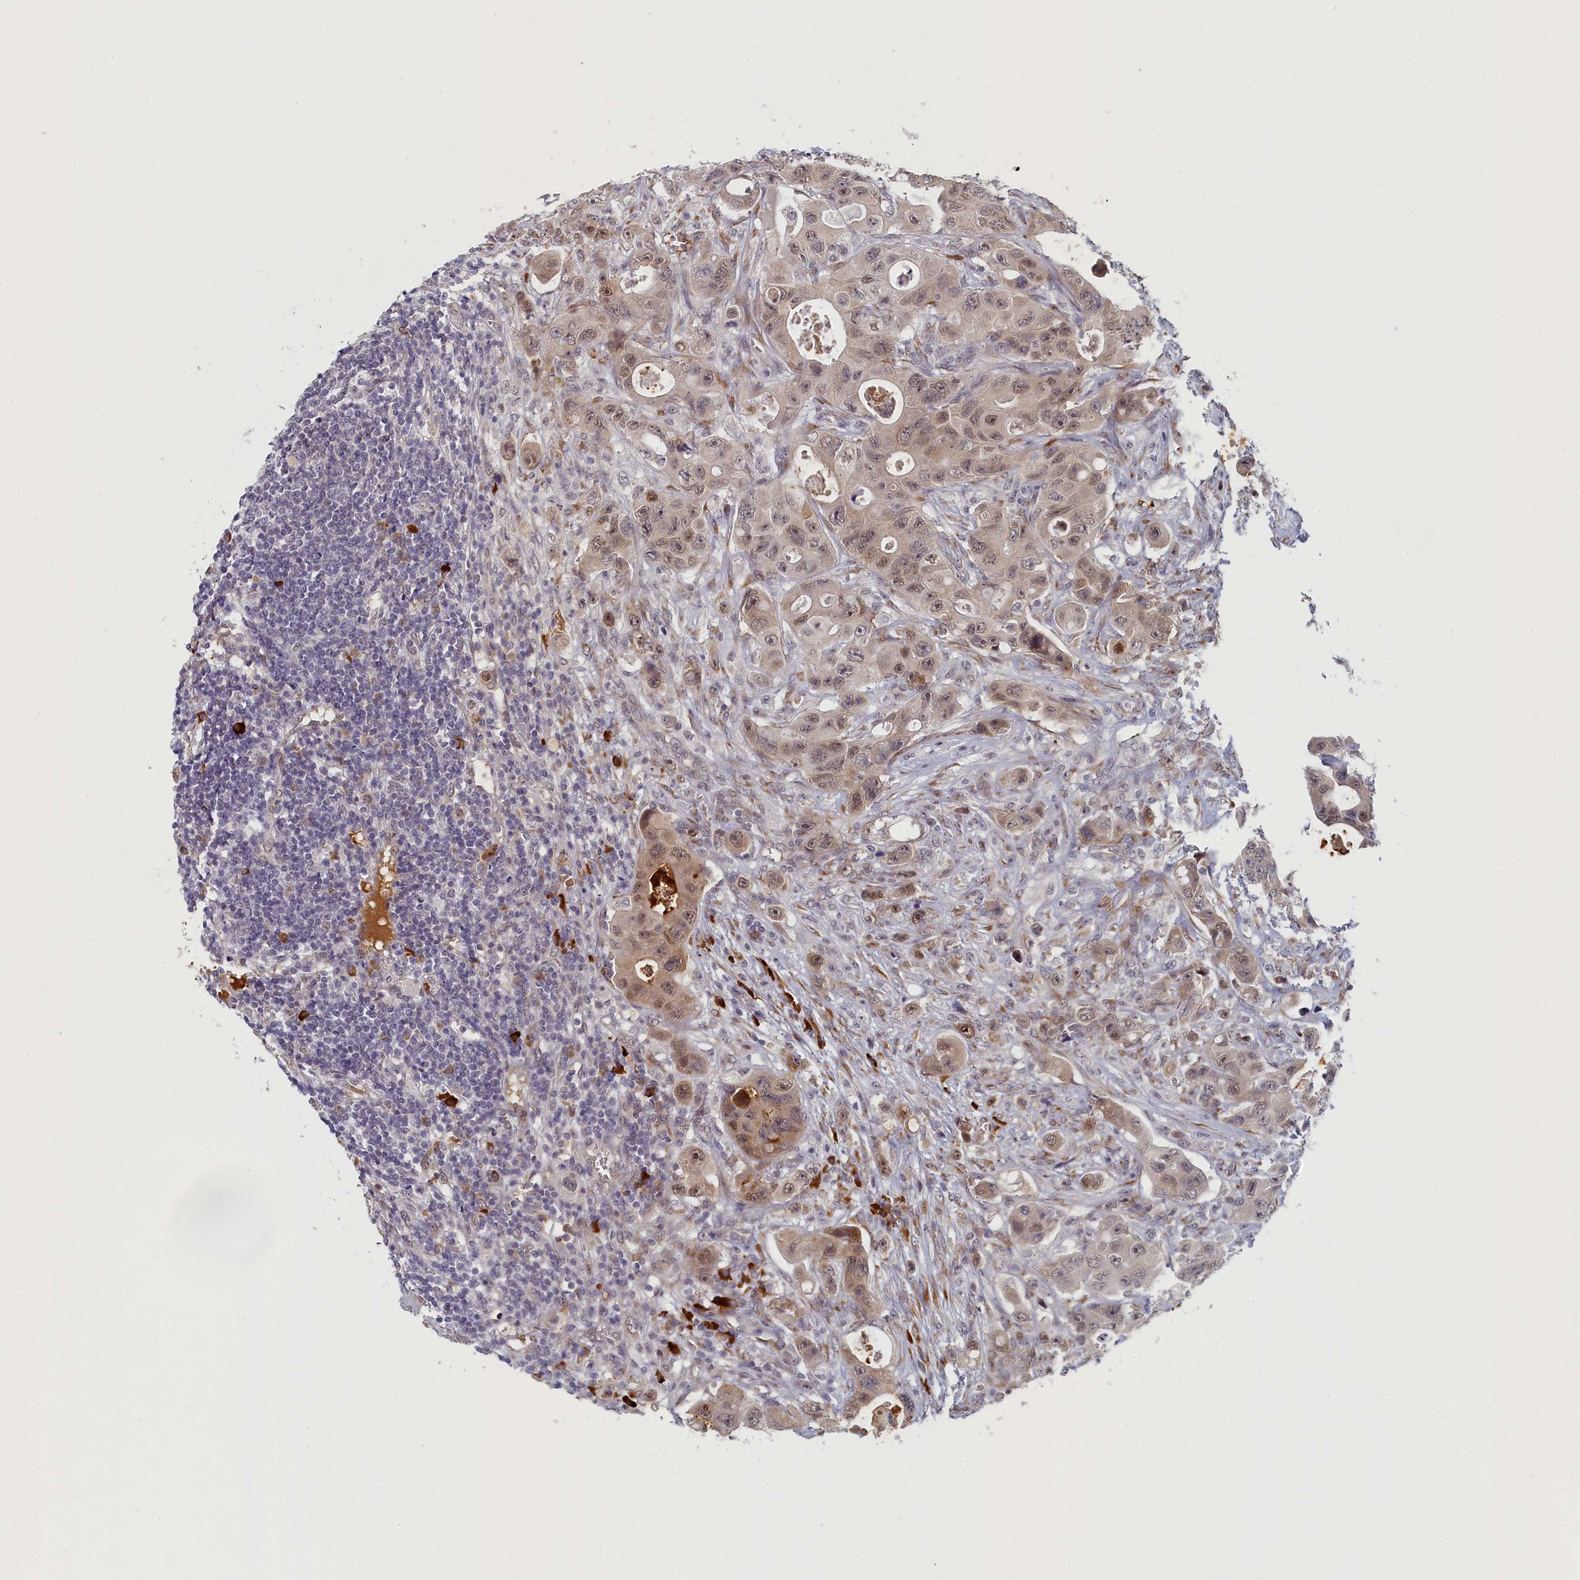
{"staining": {"intensity": "weak", "quantity": ">75%", "location": "cytoplasmic/membranous,nuclear"}, "tissue": "colorectal cancer", "cell_type": "Tumor cells", "image_type": "cancer", "snomed": [{"axis": "morphology", "description": "Adenocarcinoma, NOS"}, {"axis": "topography", "description": "Colon"}], "caption": "A low amount of weak cytoplasmic/membranous and nuclear positivity is identified in about >75% of tumor cells in adenocarcinoma (colorectal) tissue. The protein of interest is shown in brown color, while the nuclei are stained blue.", "gene": "DNAJC17", "patient": {"sex": "female", "age": 46}}